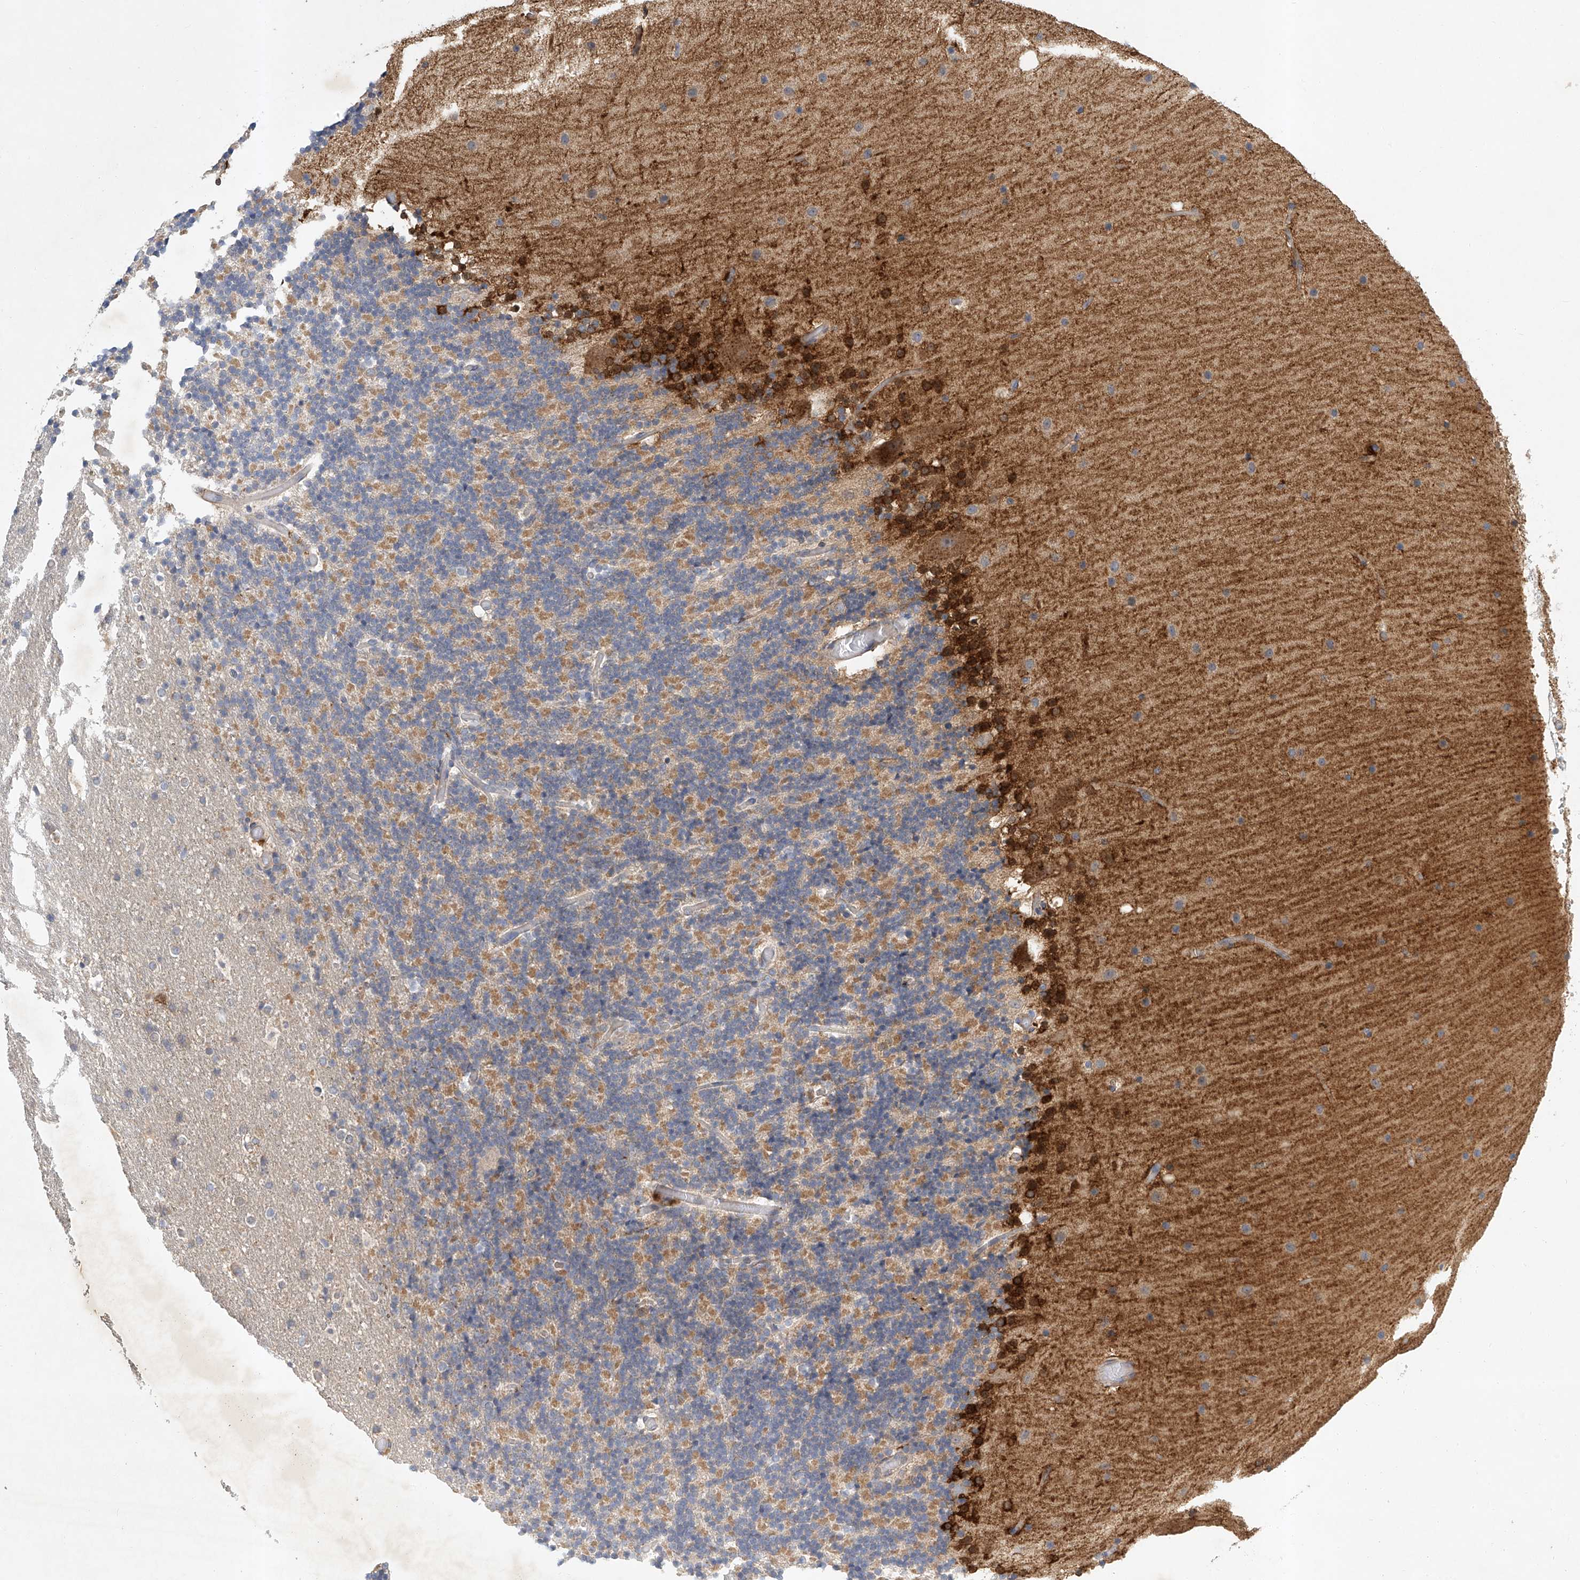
{"staining": {"intensity": "moderate", "quantity": "<25%", "location": "cytoplasmic/membranous"}, "tissue": "cerebellum", "cell_type": "Cells in granular layer", "image_type": "normal", "snomed": [{"axis": "morphology", "description": "Normal tissue, NOS"}, {"axis": "topography", "description": "Cerebellum"}], "caption": "The image demonstrates staining of unremarkable cerebellum, revealing moderate cytoplasmic/membranous protein positivity (brown color) within cells in granular layer.", "gene": "CARMIL1", "patient": {"sex": "male", "age": 57}}